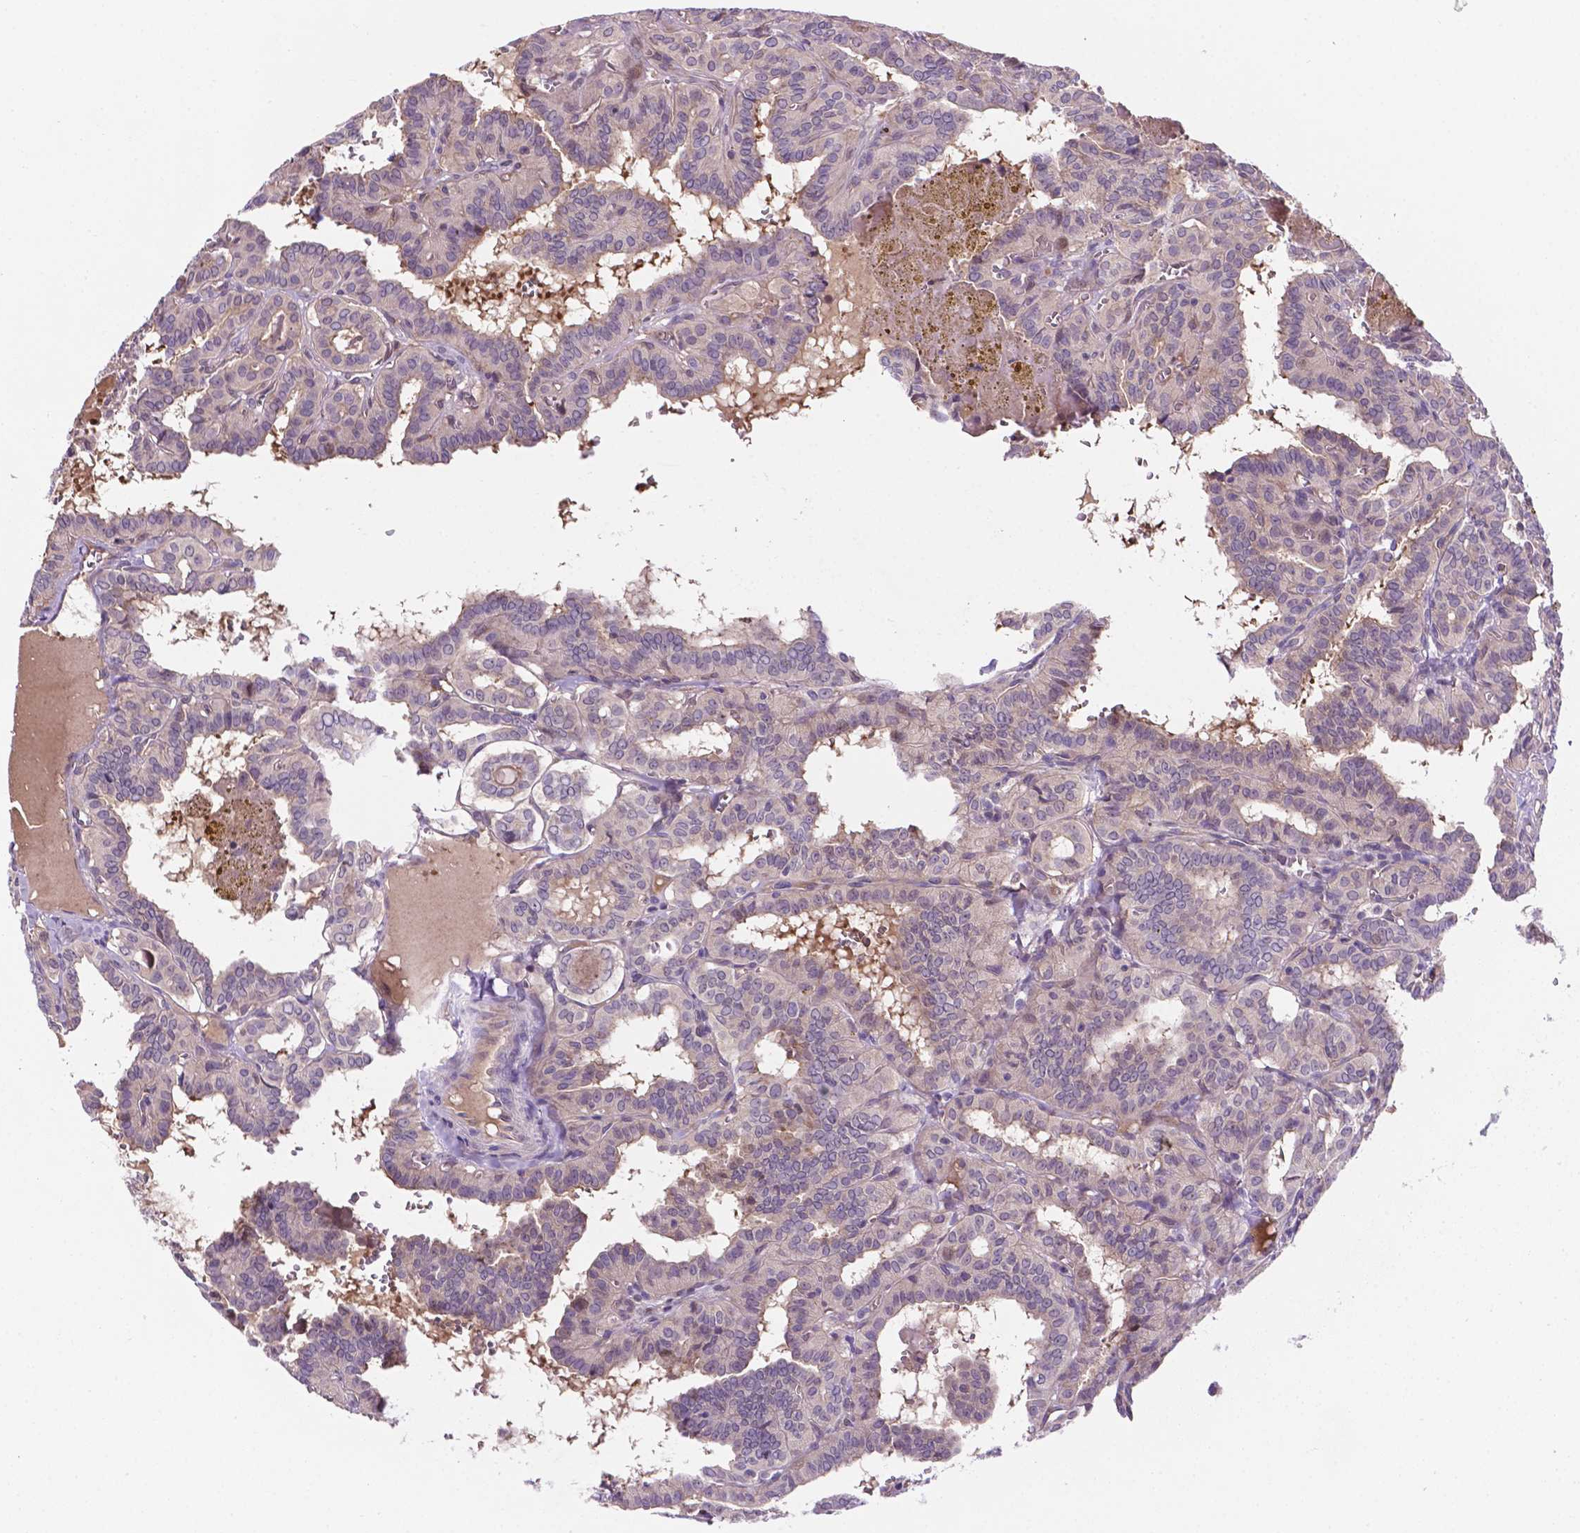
{"staining": {"intensity": "negative", "quantity": "none", "location": "none"}, "tissue": "thyroid cancer", "cell_type": "Tumor cells", "image_type": "cancer", "snomed": [{"axis": "morphology", "description": "Papillary adenocarcinoma, NOS"}, {"axis": "topography", "description": "Thyroid gland"}], "caption": "Tumor cells are negative for brown protein staining in thyroid cancer (papillary adenocarcinoma). (Stains: DAB (3,3'-diaminobenzidine) immunohistochemistry (IHC) with hematoxylin counter stain, Microscopy: brightfield microscopy at high magnification).", "gene": "TM4SF20", "patient": {"sex": "female", "age": 21}}